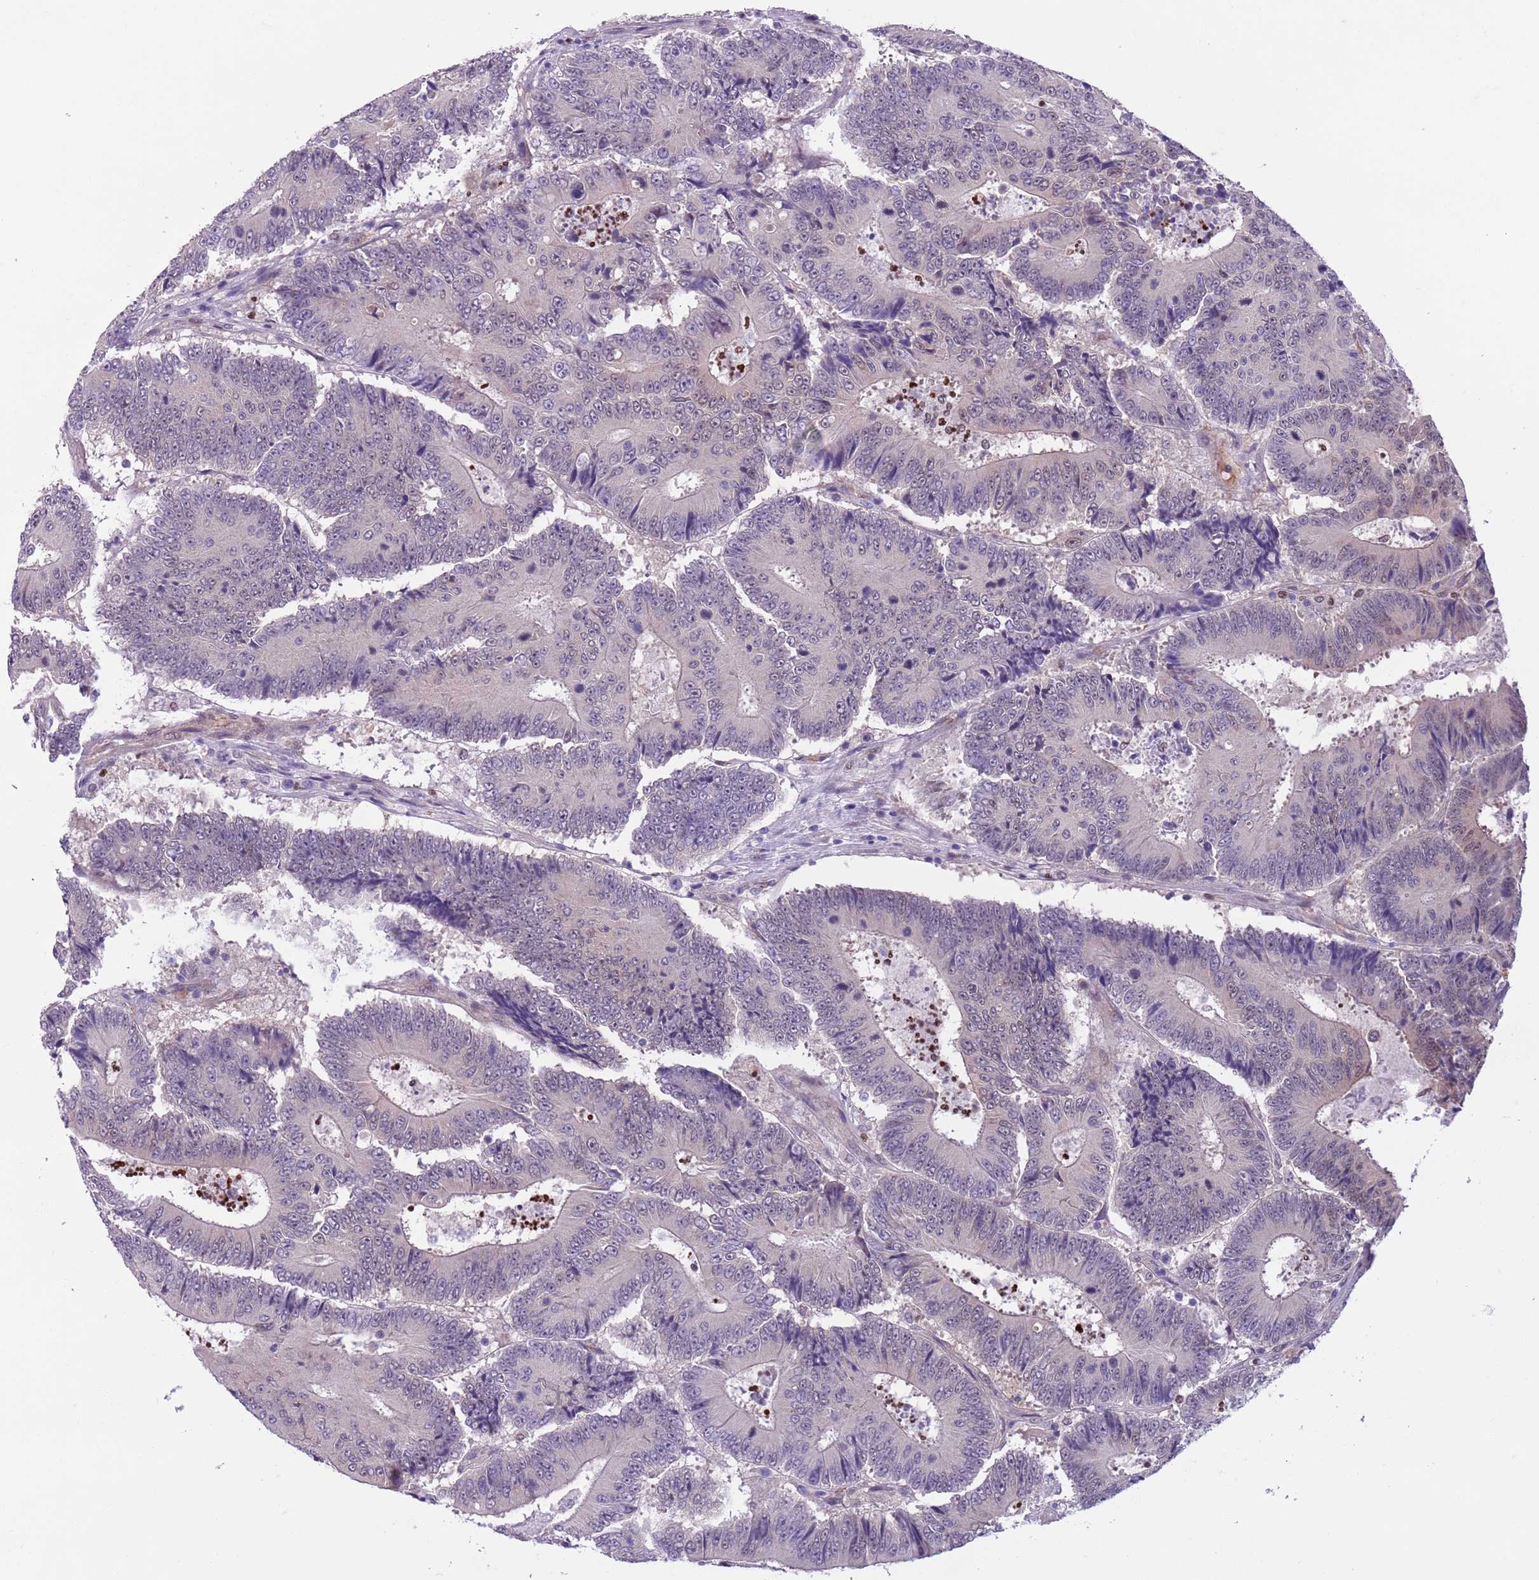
{"staining": {"intensity": "negative", "quantity": "none", "location": "none"}, "tissue": "colorectal cancer", "cell_type": "Tumor cells", "image_type": "cancer", "snomed": [{"axis": "morphology", "description": "Adenocarcinoma, NOS"}, {"axis": "topography", "description": "Colon"}], "caption": "Immunohistochemistry (IHC) histopathology image of neoplastic tissue: human adenocarcinoma (colorectal) stained with DAB (3,3'-diaminobenzidine) reveals no significant protein positivity in tumor cells.", "gene": "ADCY7", "patient": {"sex": "male", "age": 83}}